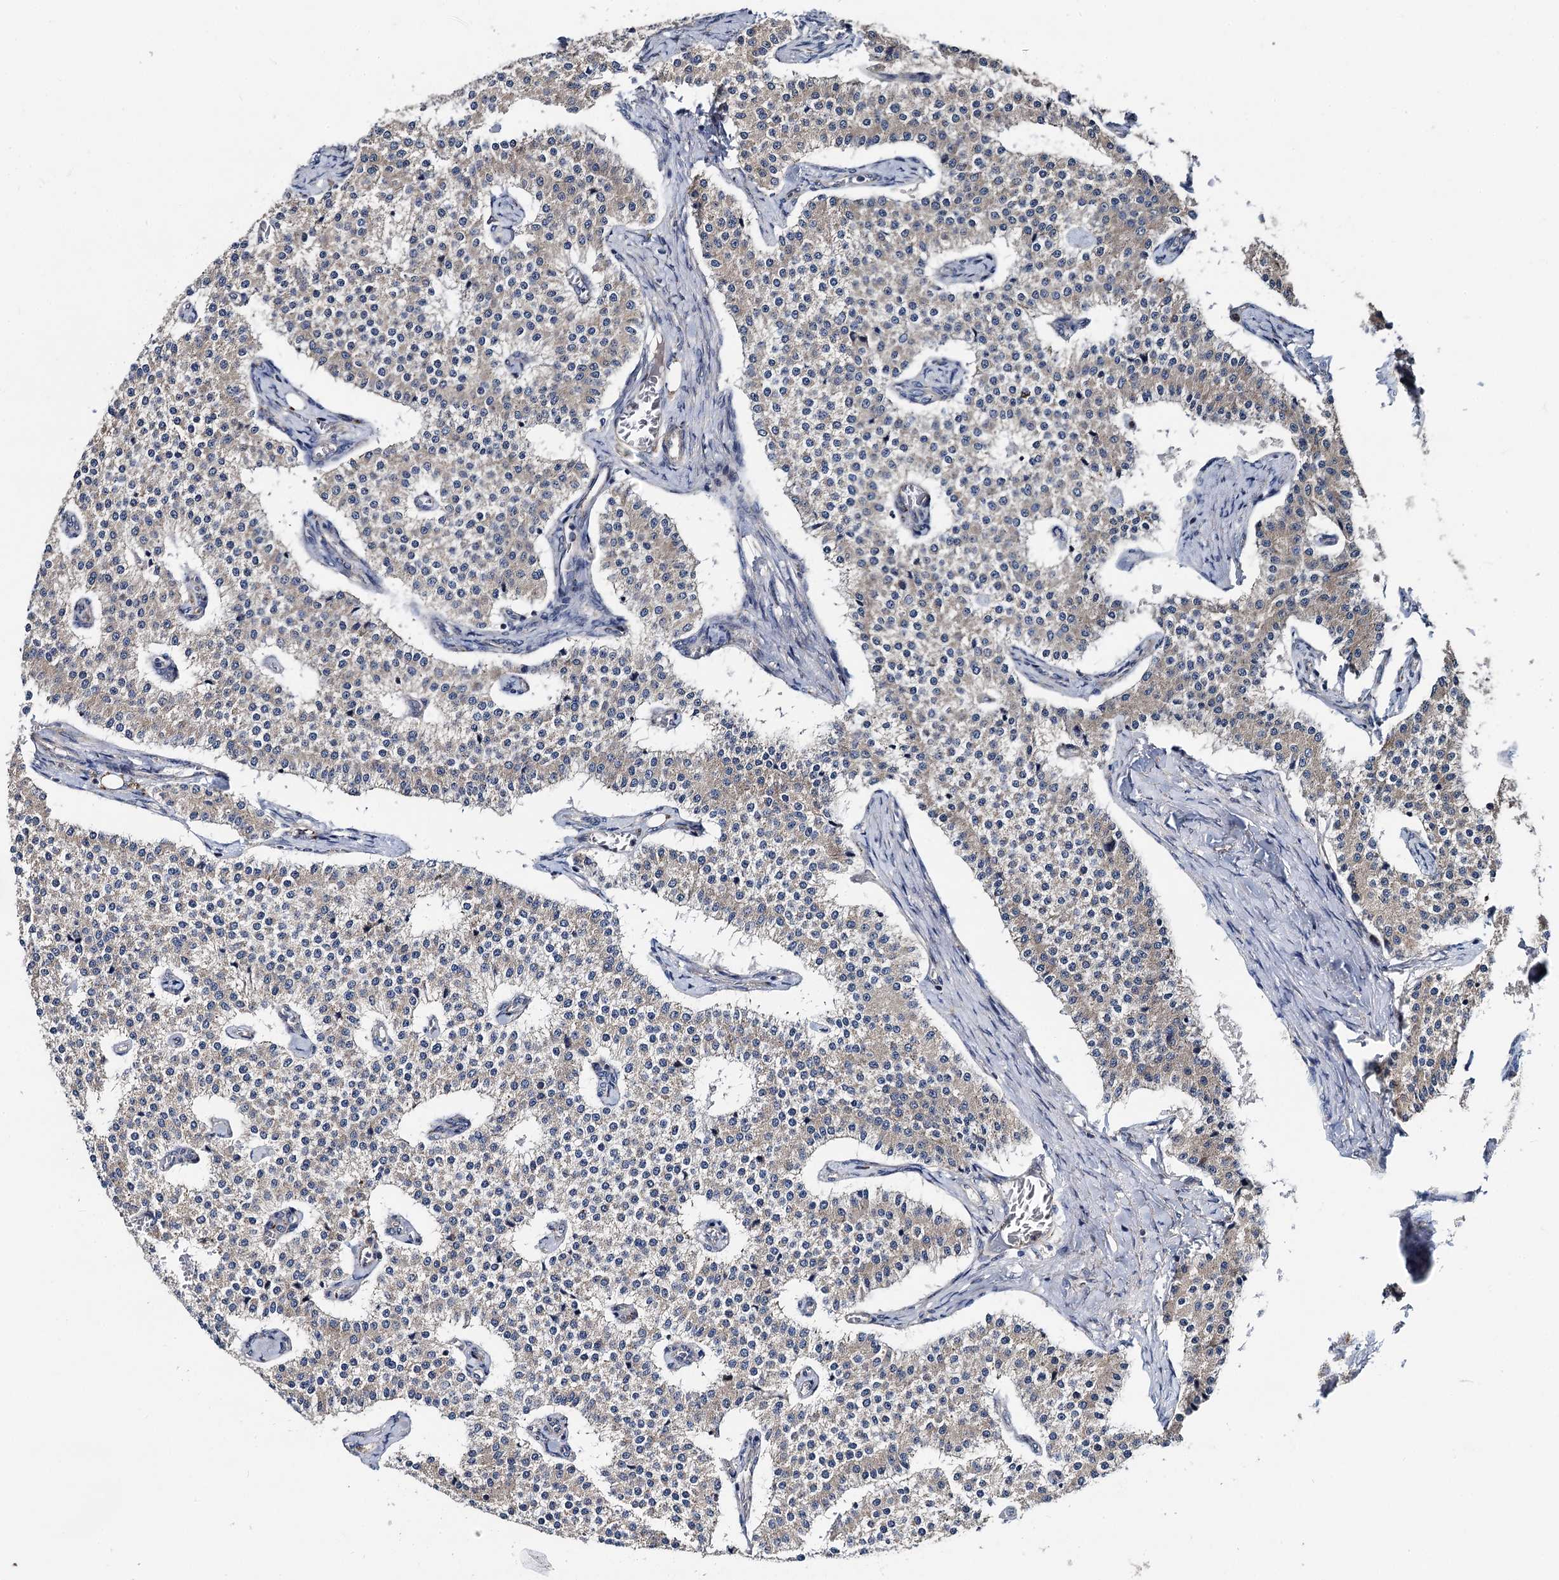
{"staining": {"intensity": "weak", "quantity": "25%-75%", "location": "cytoplasmic/membranous"}, "tissue": "carcinoid", "cell_type": "Tumor cells", "image_type": "cancer", "snomed": [{"axis": "morphology", "description": "Carcinoid, malignant, NOS"}, {"axis": "topography", "description": "Colon"}], "caption": "The photomicrograph shows a brown stain indicating the presence of a protein in the cytoplasmic/membranous of tumor cells in carcinoid (malignant).", "gene": "SPRYD3", "patient": {"sex": "female", "age": 52}}